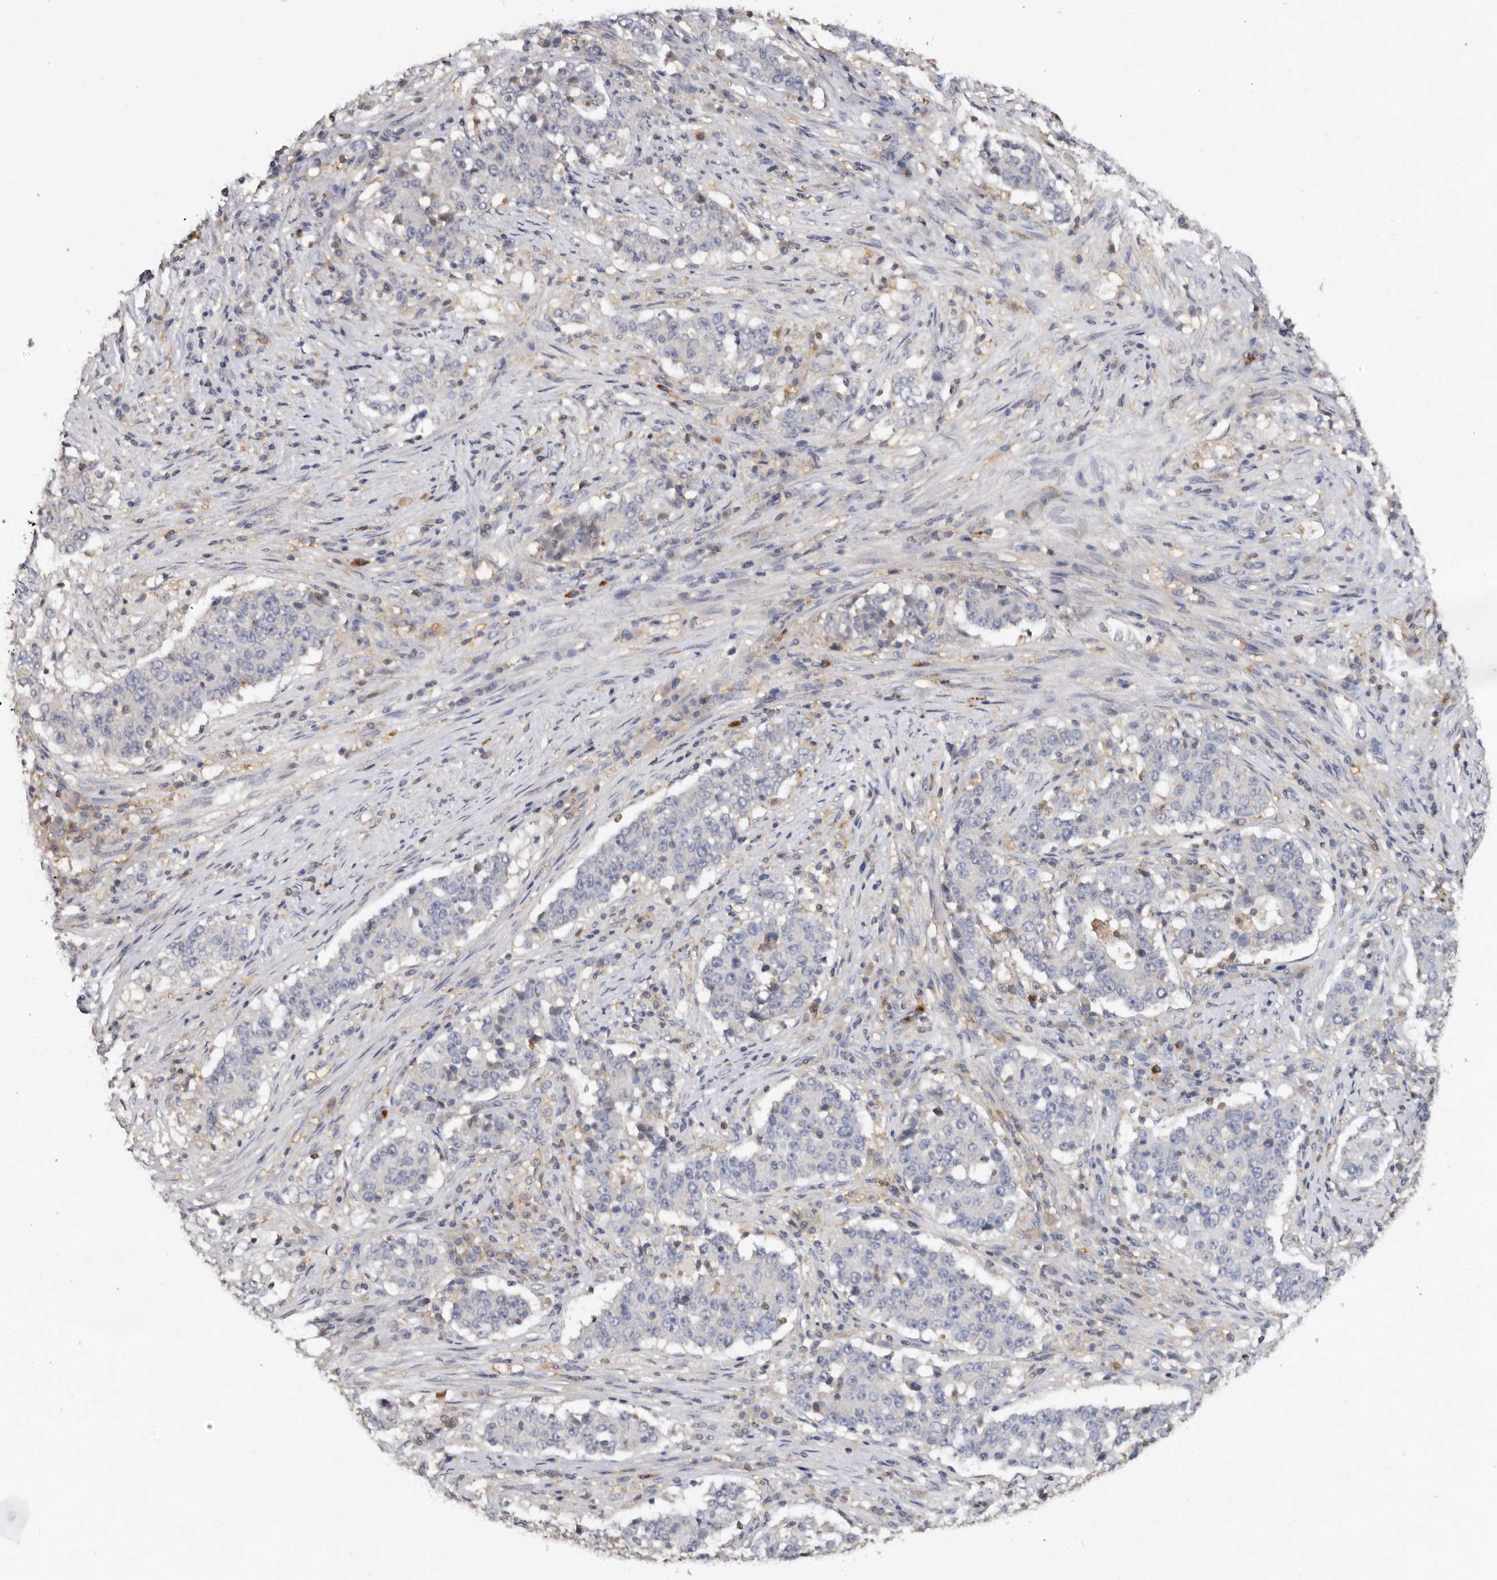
{"staining": {"intensity": "negative", "quantity": "none", "location": "none"}, "tissue": "stomach cancer", "cell_type": "Tumor cells", "image_type": "cancer", "snomed": [{"axis": "morphology", "description": "Adenocarcinoma, NOS"}, {"axis": "topography", "description": "Stomach"}], "caption": "Photomicrograph shows no protein expression in tumor cells of stomach cancer tissue.", "gene": "EDEM1", "patient": {"sex": "male", "age": 59}}